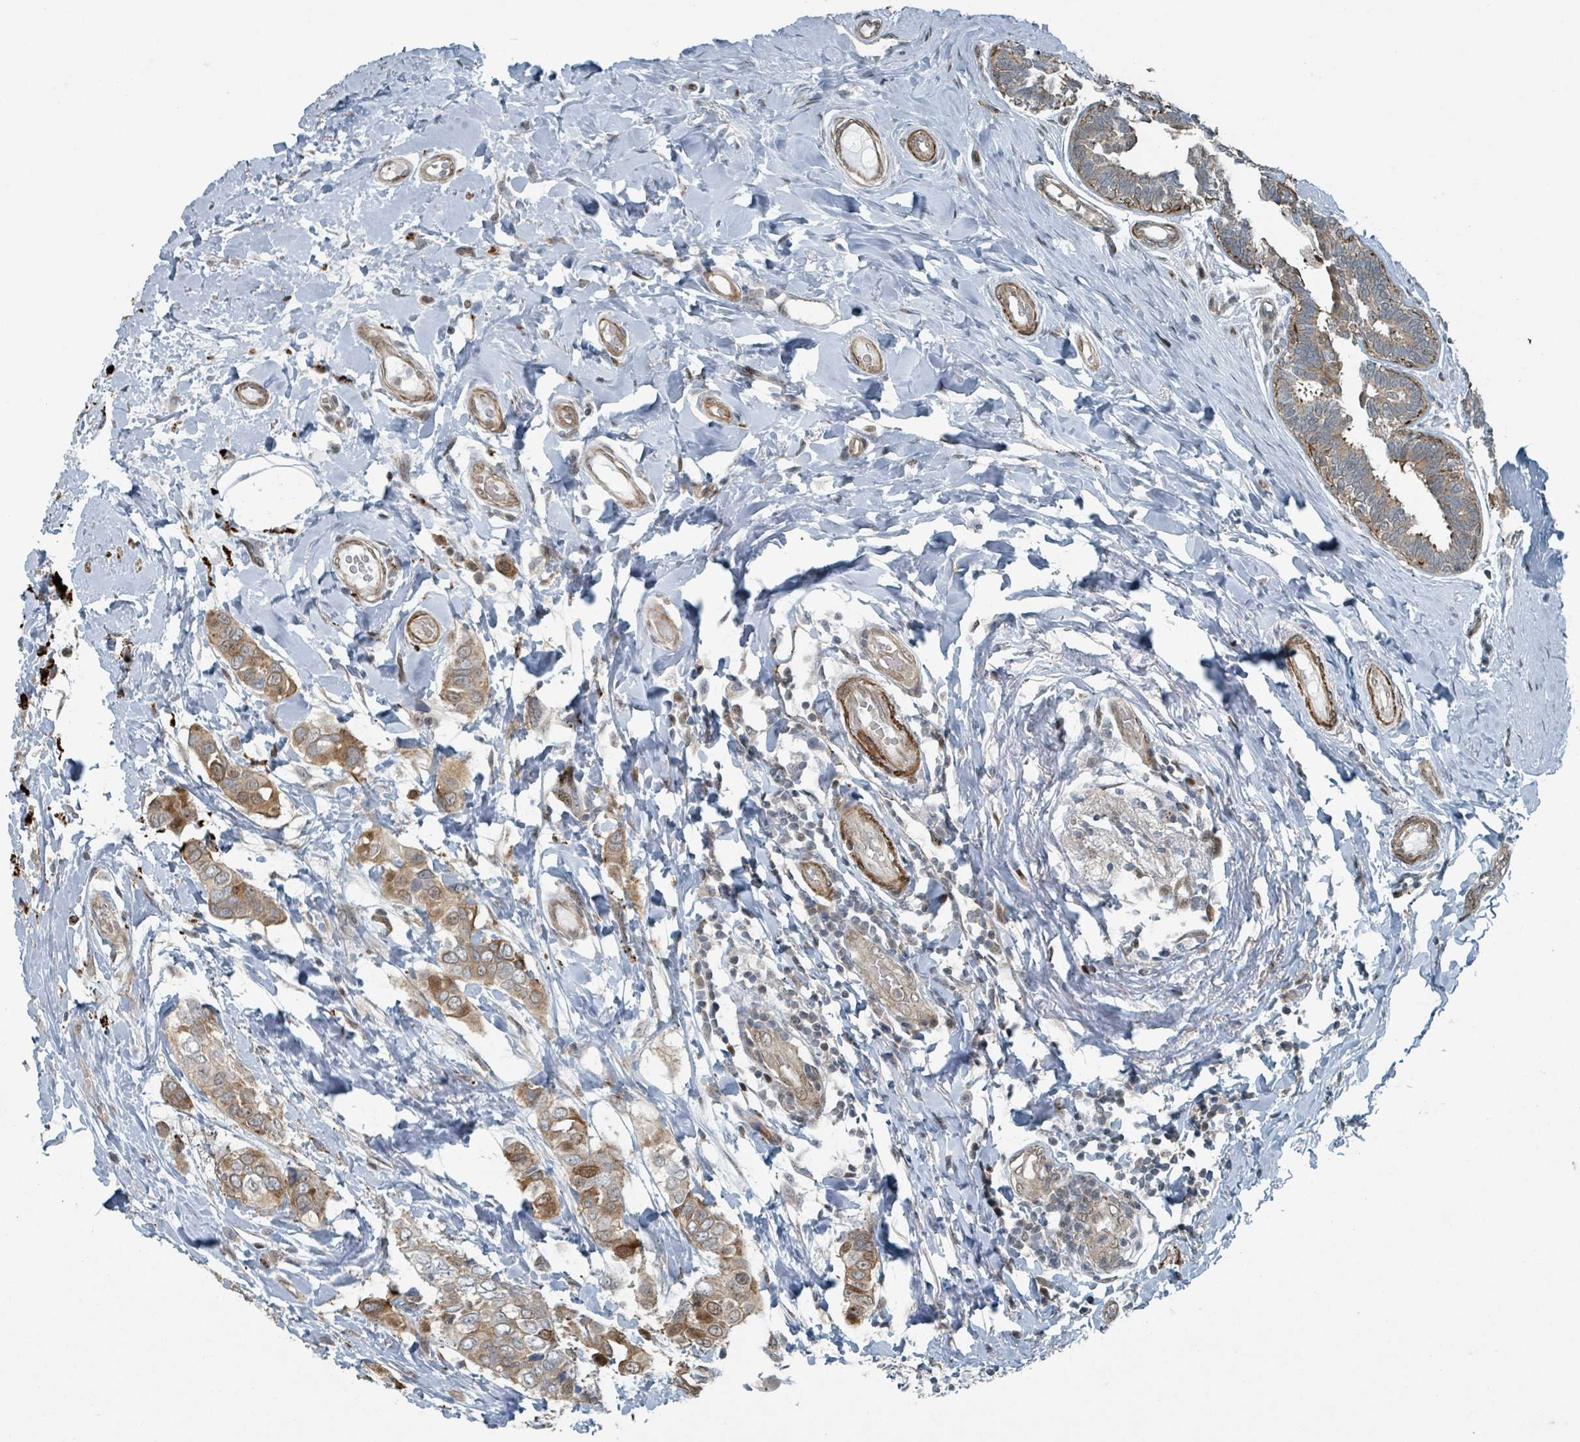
{"staining": {"intensity": "moderate", "quantity": ">75%", "location": "cytoplasmic/membranous"}, "tissue": "breast cancer", "cell_type": "Tumor cells", "image_type": "cancer", "snomed": [{"axis": "morphology", "description": "Lobular carcinoma"}, {"axis": "topography", "description": "Breast"}], "caption": "A brown stain labels moderate cytoplasmic/membranous expression of a protein in breast cancer (lobular carcinoma) tumor cells.", "gene": "RHPN2", "patient": {"sex": "female", "age": 51}}